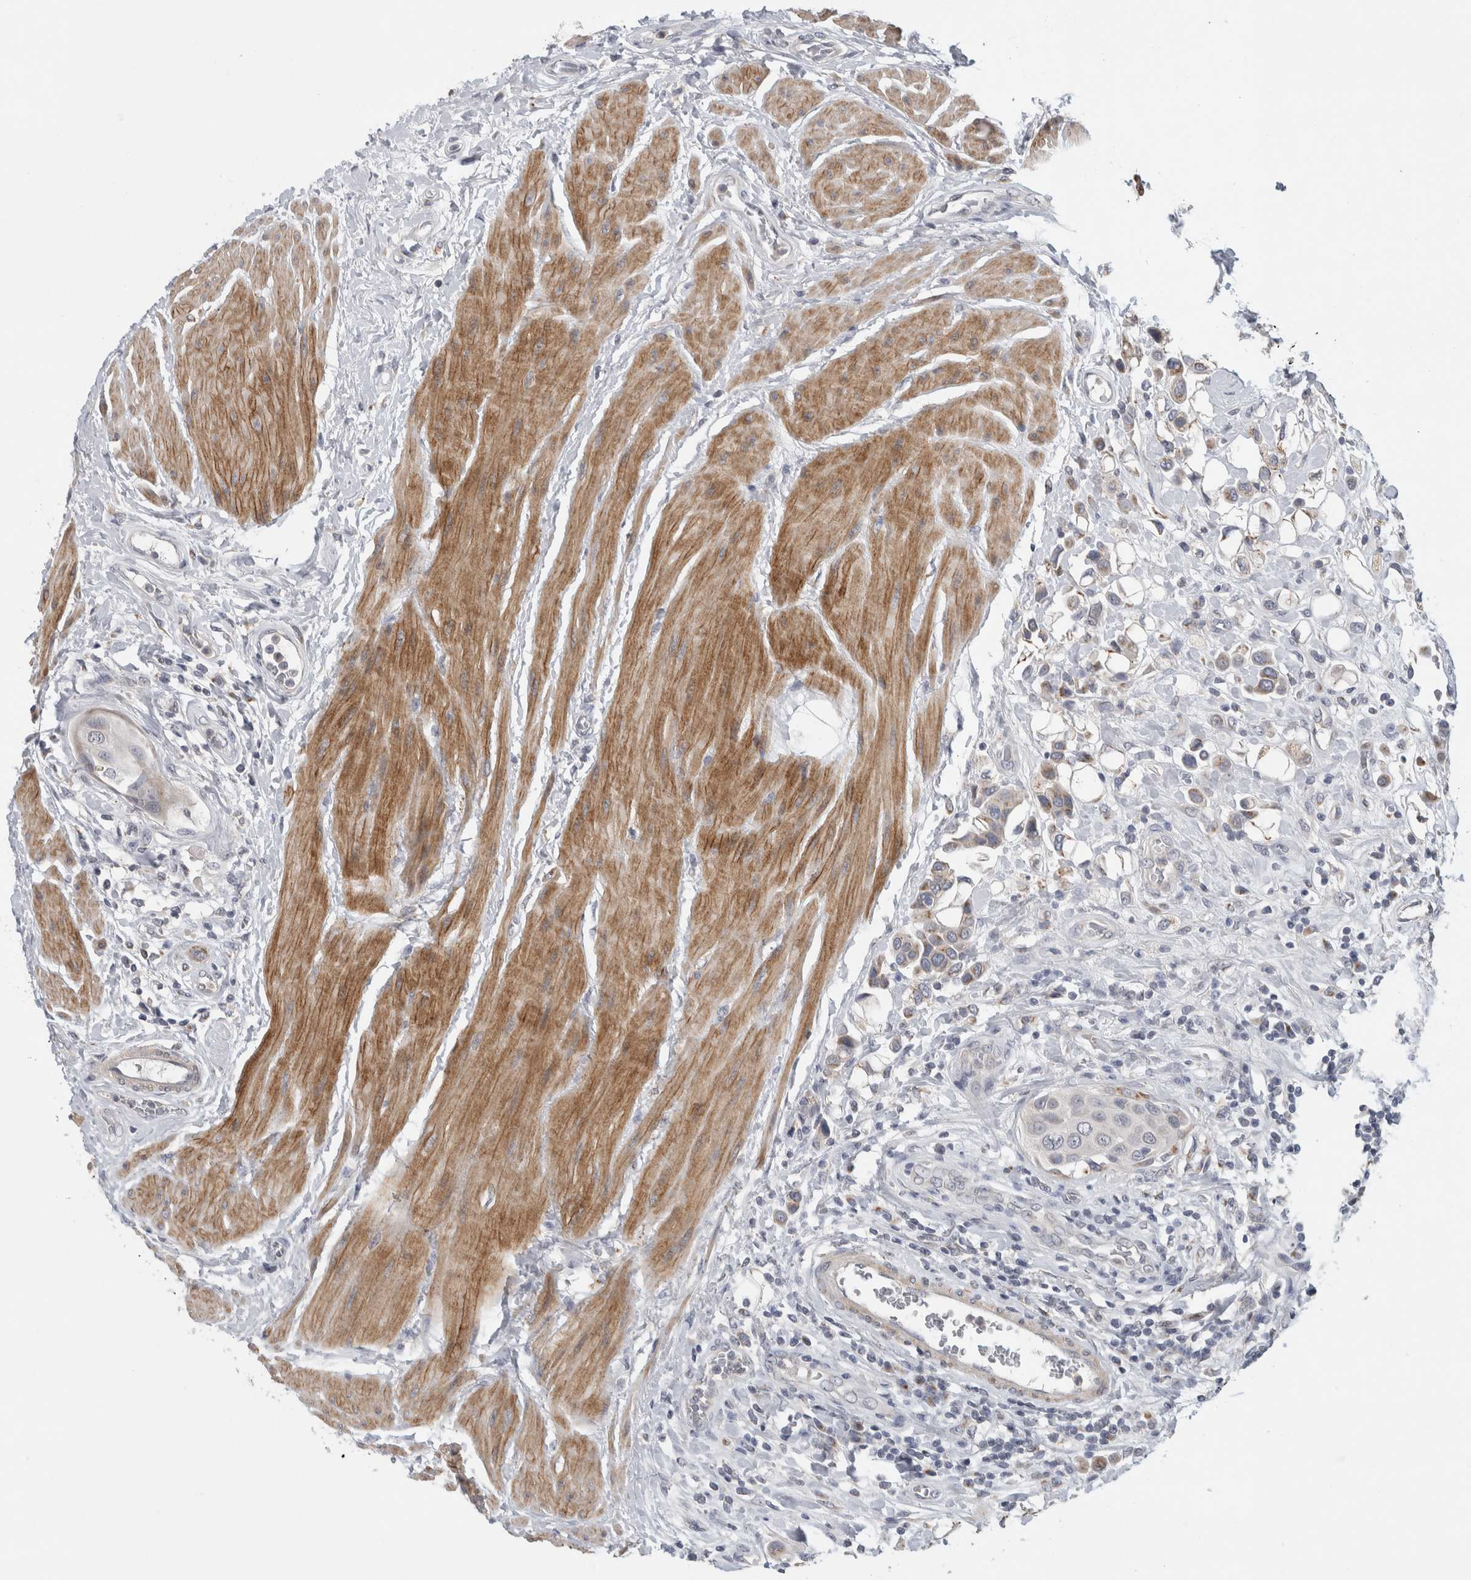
{"staining": {"intensity": "moderate", "quantity": "<25%", "location": "cytoplasmic/membranous"}, "tissue": "urothelial cancer", "cell_type": "Tumor cells", "image_type": "cancer", "snomed": [{"axis": "morphology", "description": "Urothelial carcinoma, High grade"}, {"axis": "topography", "description": "Urinary bladder"}], "caption": "Immunohistochemistry histopathology image of neoplastic tissue: urothelial cancer stained using immunohistochemistry (IHC) reveals low levels of moderate protein expression localized specifically in the cytoplasmic/membranous of tumor cells, appearing as a cytoplasmic/membranous brown color.", "gene": "MGAT1", "patient": {"sex": "male", "age": 50}}